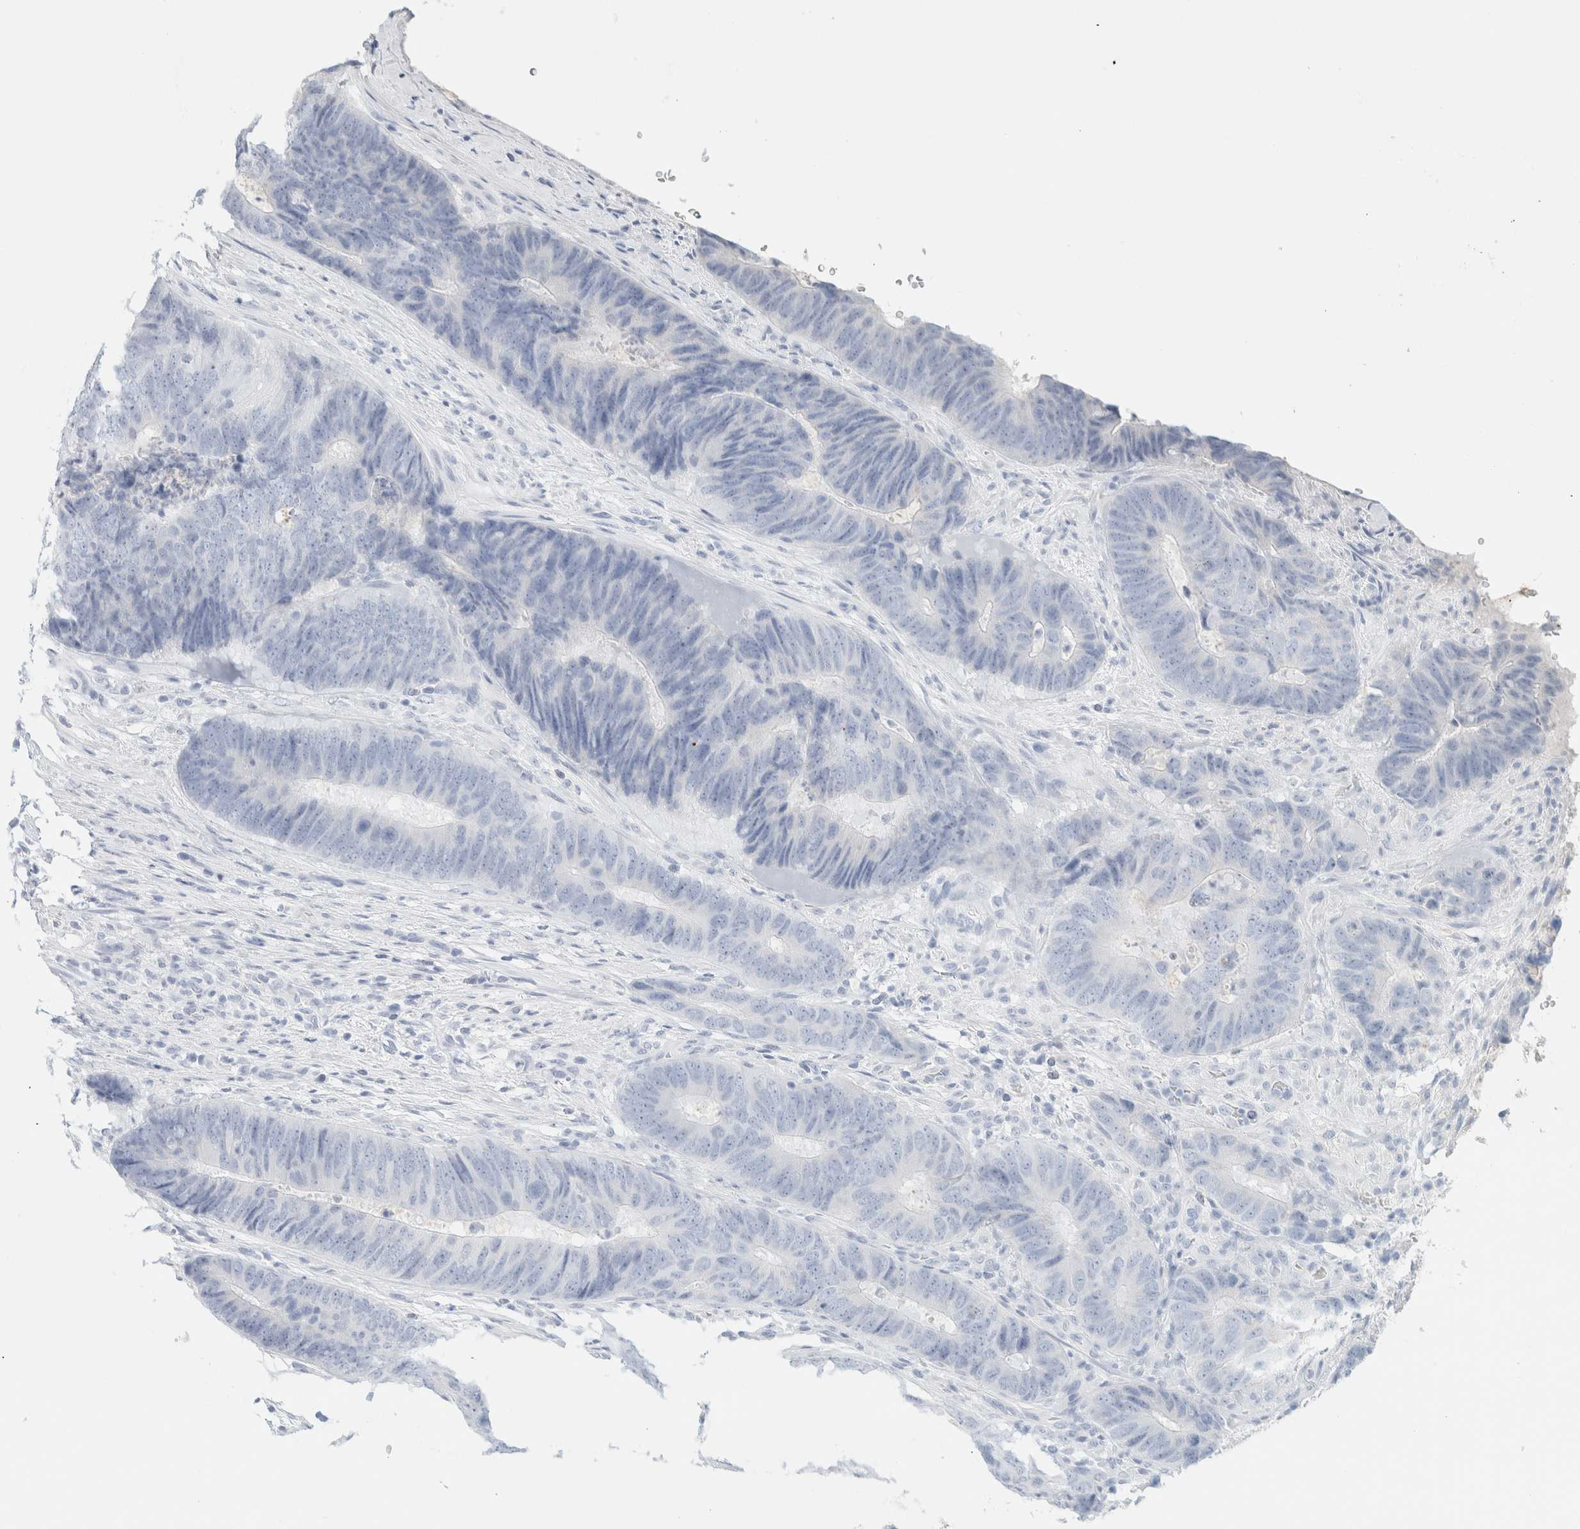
{"staining": {"intensity": "negative", "quantity": "none", "location": "none"}, "tissue": "colorectal cancer", "cell_type": "Tumor cells", "image_type": "cancer", "snomed": [{"axis": "morphology", "description": "Adenocarcinoma, NOS"}, {"axis": "topography", "description": "Colon"}], "caption": "High power microscopy micrograph of an immunohistochemistry (IHC) micrograph of colorectal adenocarcinoma, revealing no significant expression in tumor cells.", "gene": "HEXD", "patient": {"sex": "male", "age": 56}}